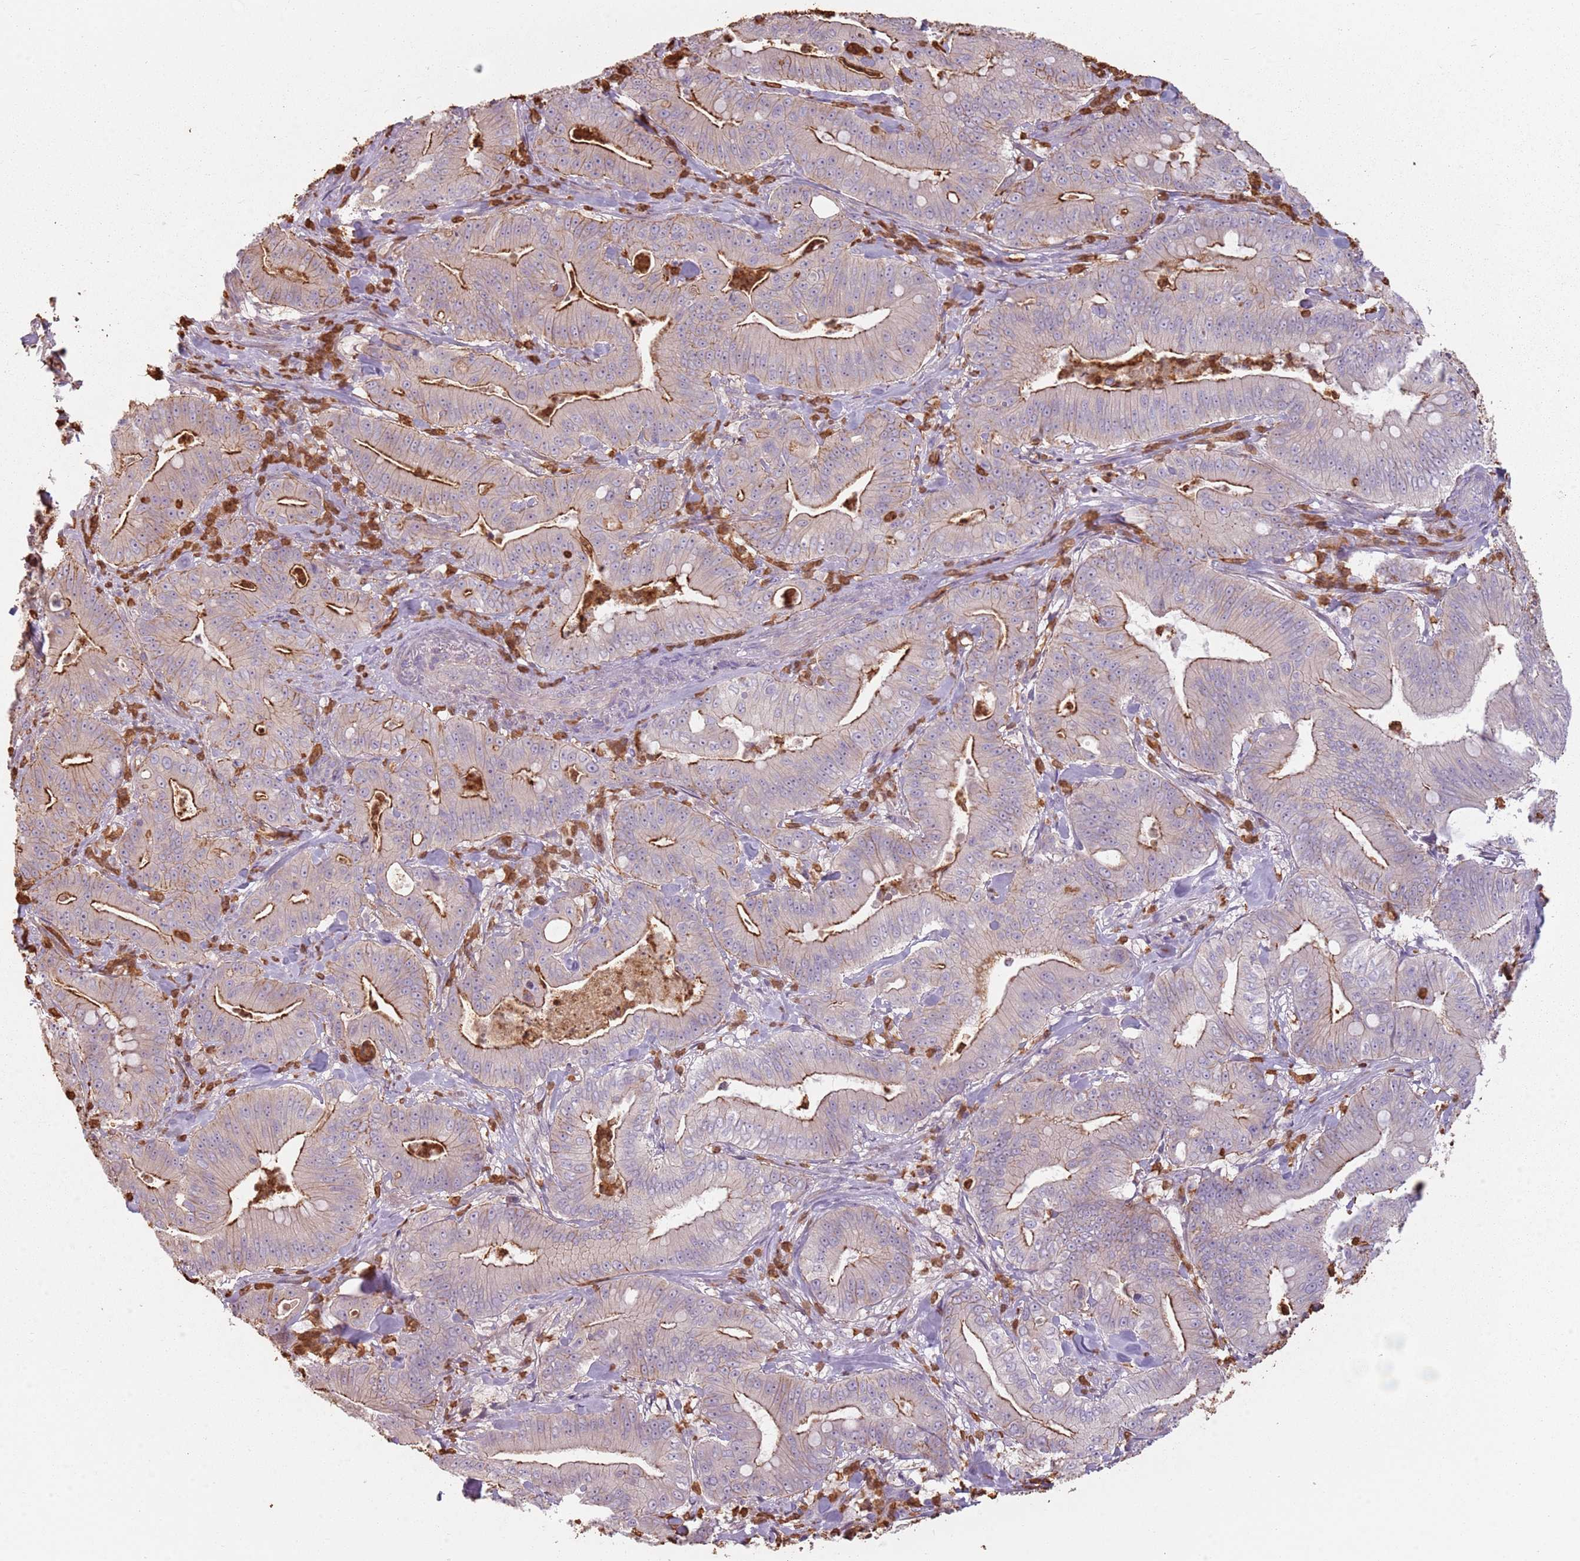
{"staining": {"intensity": "moderate", "quantity": "<25%", "location": "cytoplasmic/membranous"}, "tissue": "pancreatic cancer", "cell_type": "Tumor cells", "image_type": "cancer", "snomed": [{"axis": "morphology", "description": "Adenocarcinoma, NOS"}, {"axis": "topography", "description": "Pancreas"}], "caption": "Immunohistochemistry (IHC) histopathology image of adenocarcinoma (pancreatic) stained for a protein (brown), which reveals low levels of moderate cytoplasmic/membranous positivity in about <25% of tumor cells.", "gene": "SPAG4", "patient": {"sex": "male", "age": 71}}